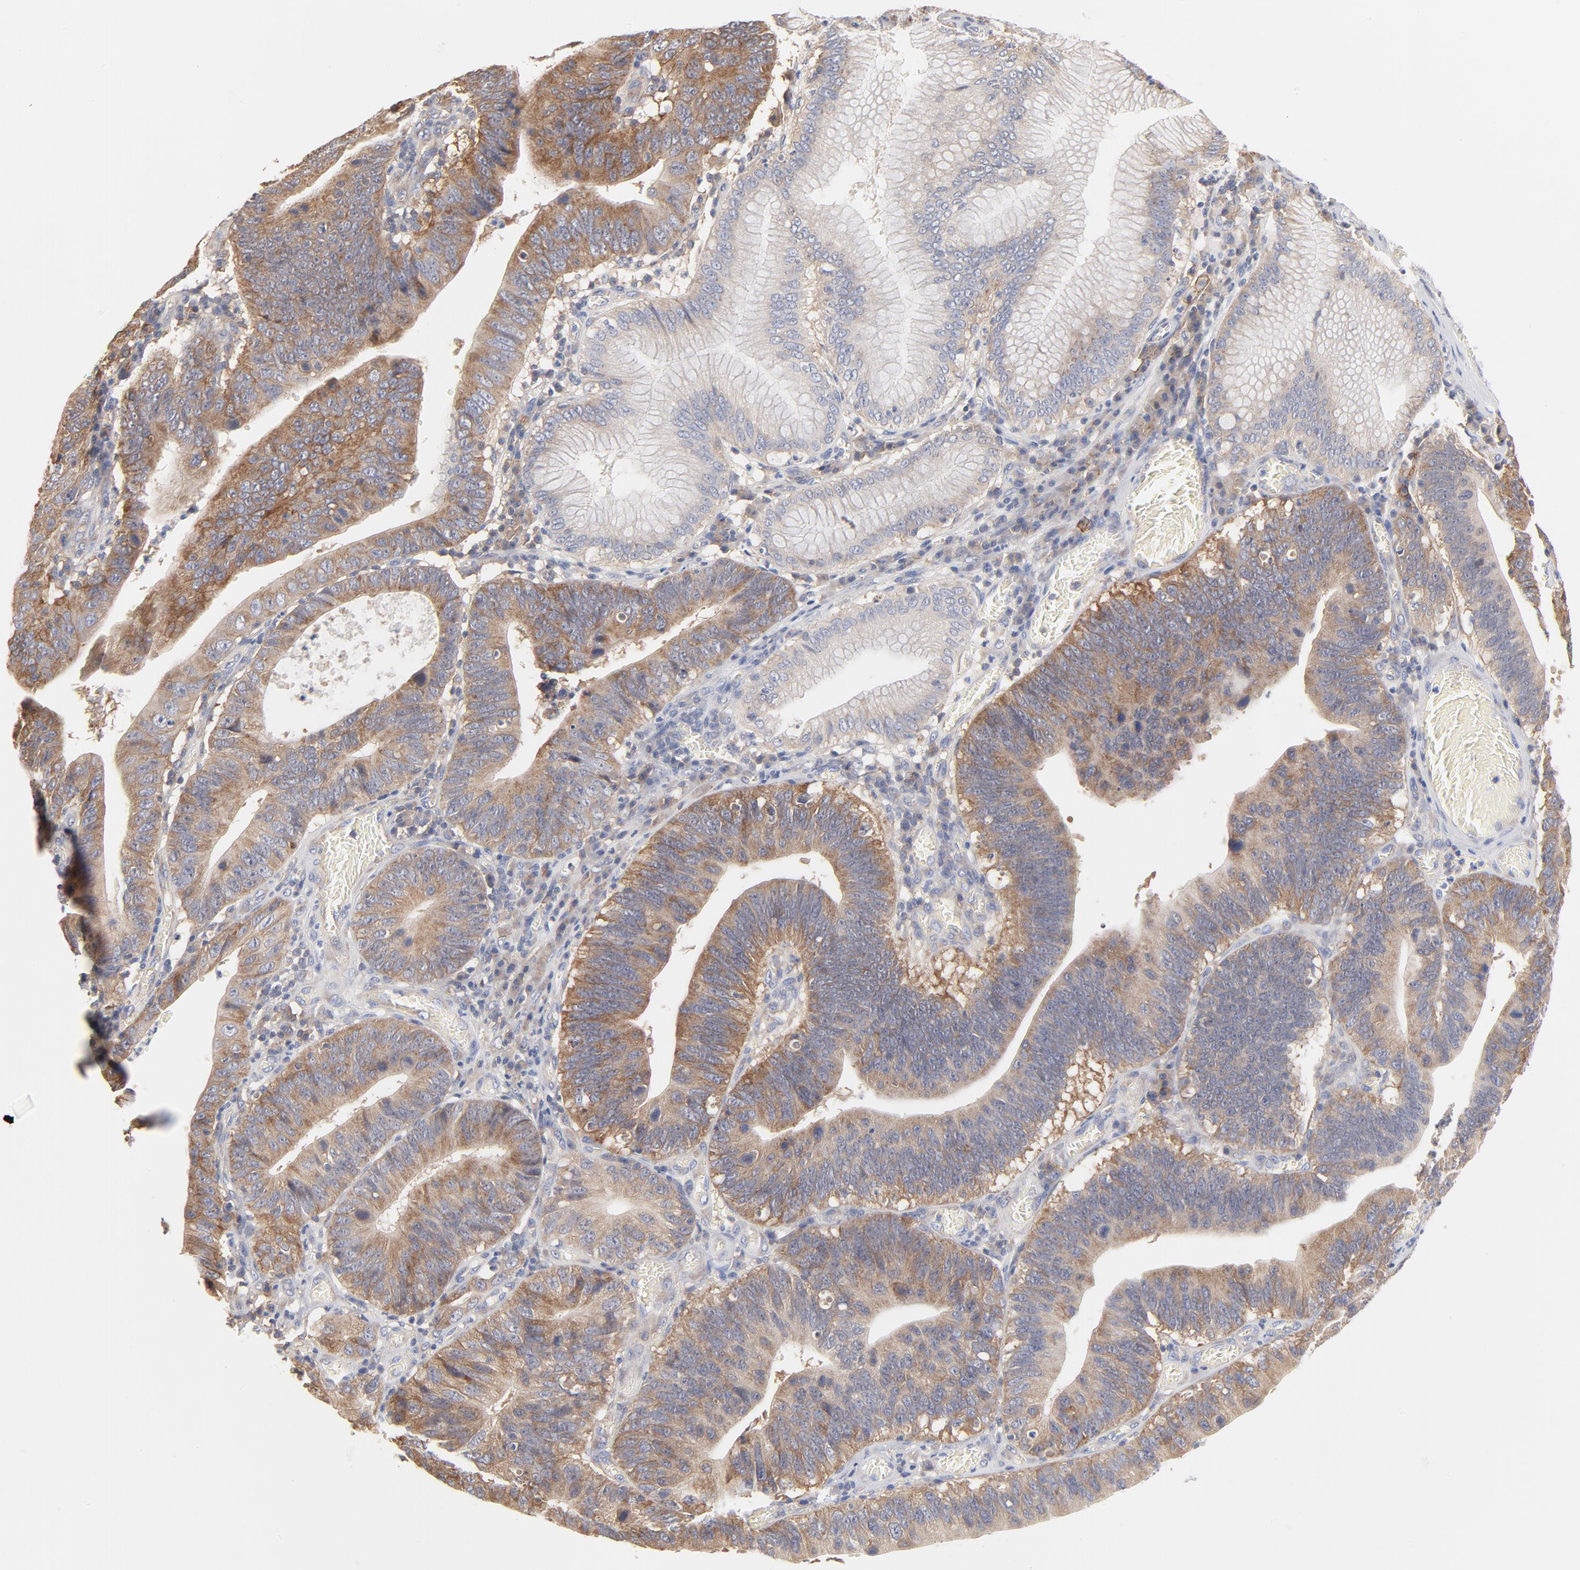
{"staining": {"intensity": "weak", "quantity": ">75%", "location": "cytoplasmic/membranous"}, "tissue": "stomach cancer", "cell_type": "Tumor cells", "image_type": "cancer", "snomed": [{"axis": "morphology", "description": "Adenocarcinoma, NOS"}, {"axis": "topography", "description": "Stomach"}, {"axis": "topography", "description": "Gastric cardia"}], "caption": "Brown immunohistochemical staining in human adenocarcinoma (stomach) demonstrates weak cytoplasmic/membranous staining in approximately >75% of tumor cells.", "gene": "SETD3", "patient": {"sex": "male", "age": 59}}